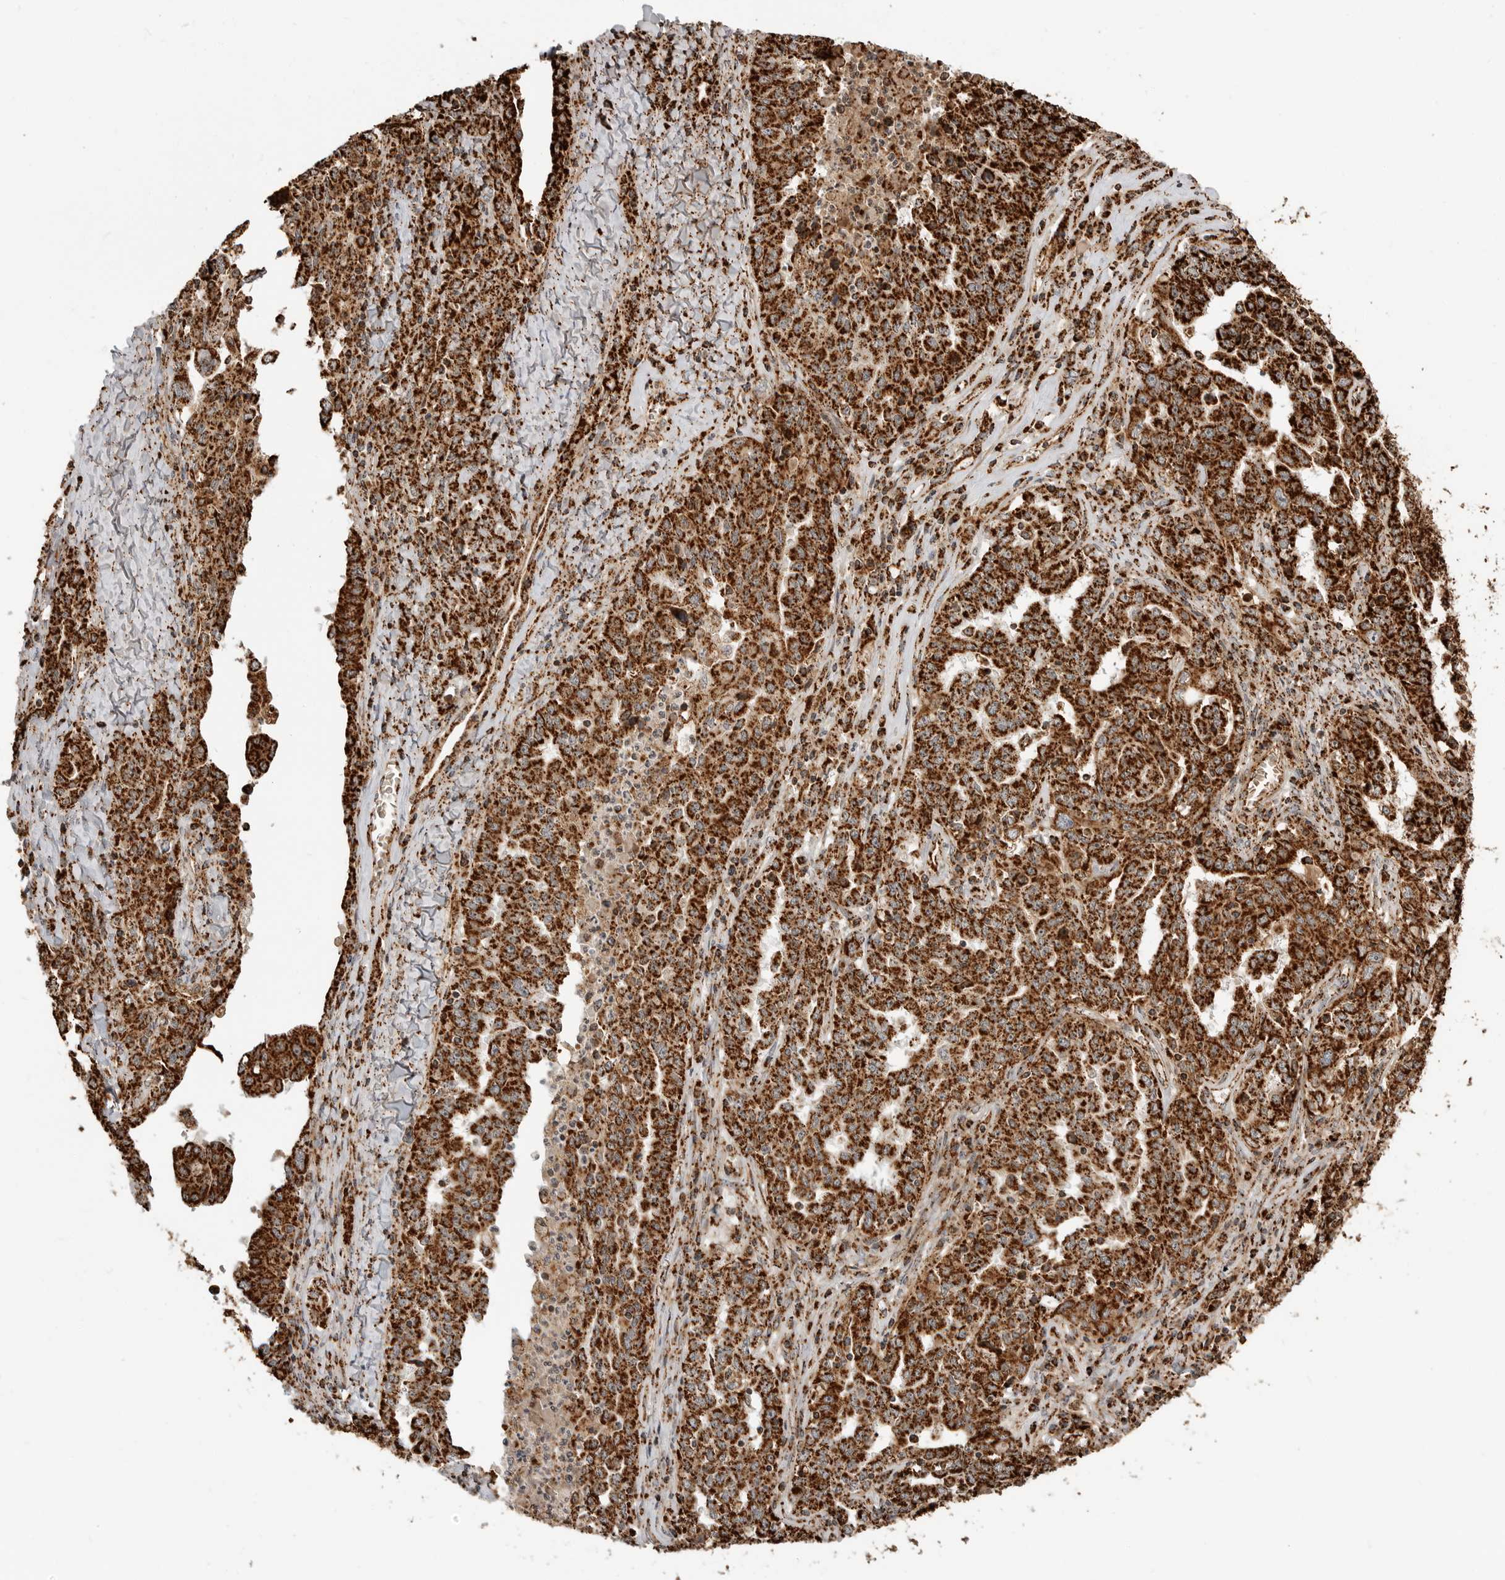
{"staining": {"intensity": "strong", "quantity": ">75%", "location": "cytoplasmic/membranous"}, "tissue": "ovarian cancer", "cell_type": "Tumor cells", "image_type": "cancer", "snomed": [{"axis": "morphology", "description": "Carcinoma, endometroid"}, {"axis": "topography", "description": "Ovary"}], "caption": "The micrograph displays staining of ovarian cancer (endometroid carcinoma), revealing strong cytoplasmic/membranous protein staining (brown color) within tumor cells. The staining was performed using DAB, with brown indicating positive protein expression. Nuclei are stained blue with hematoxylin.", "gene": "BMP2K", "patient": {"sex": "female", "age": 62}}